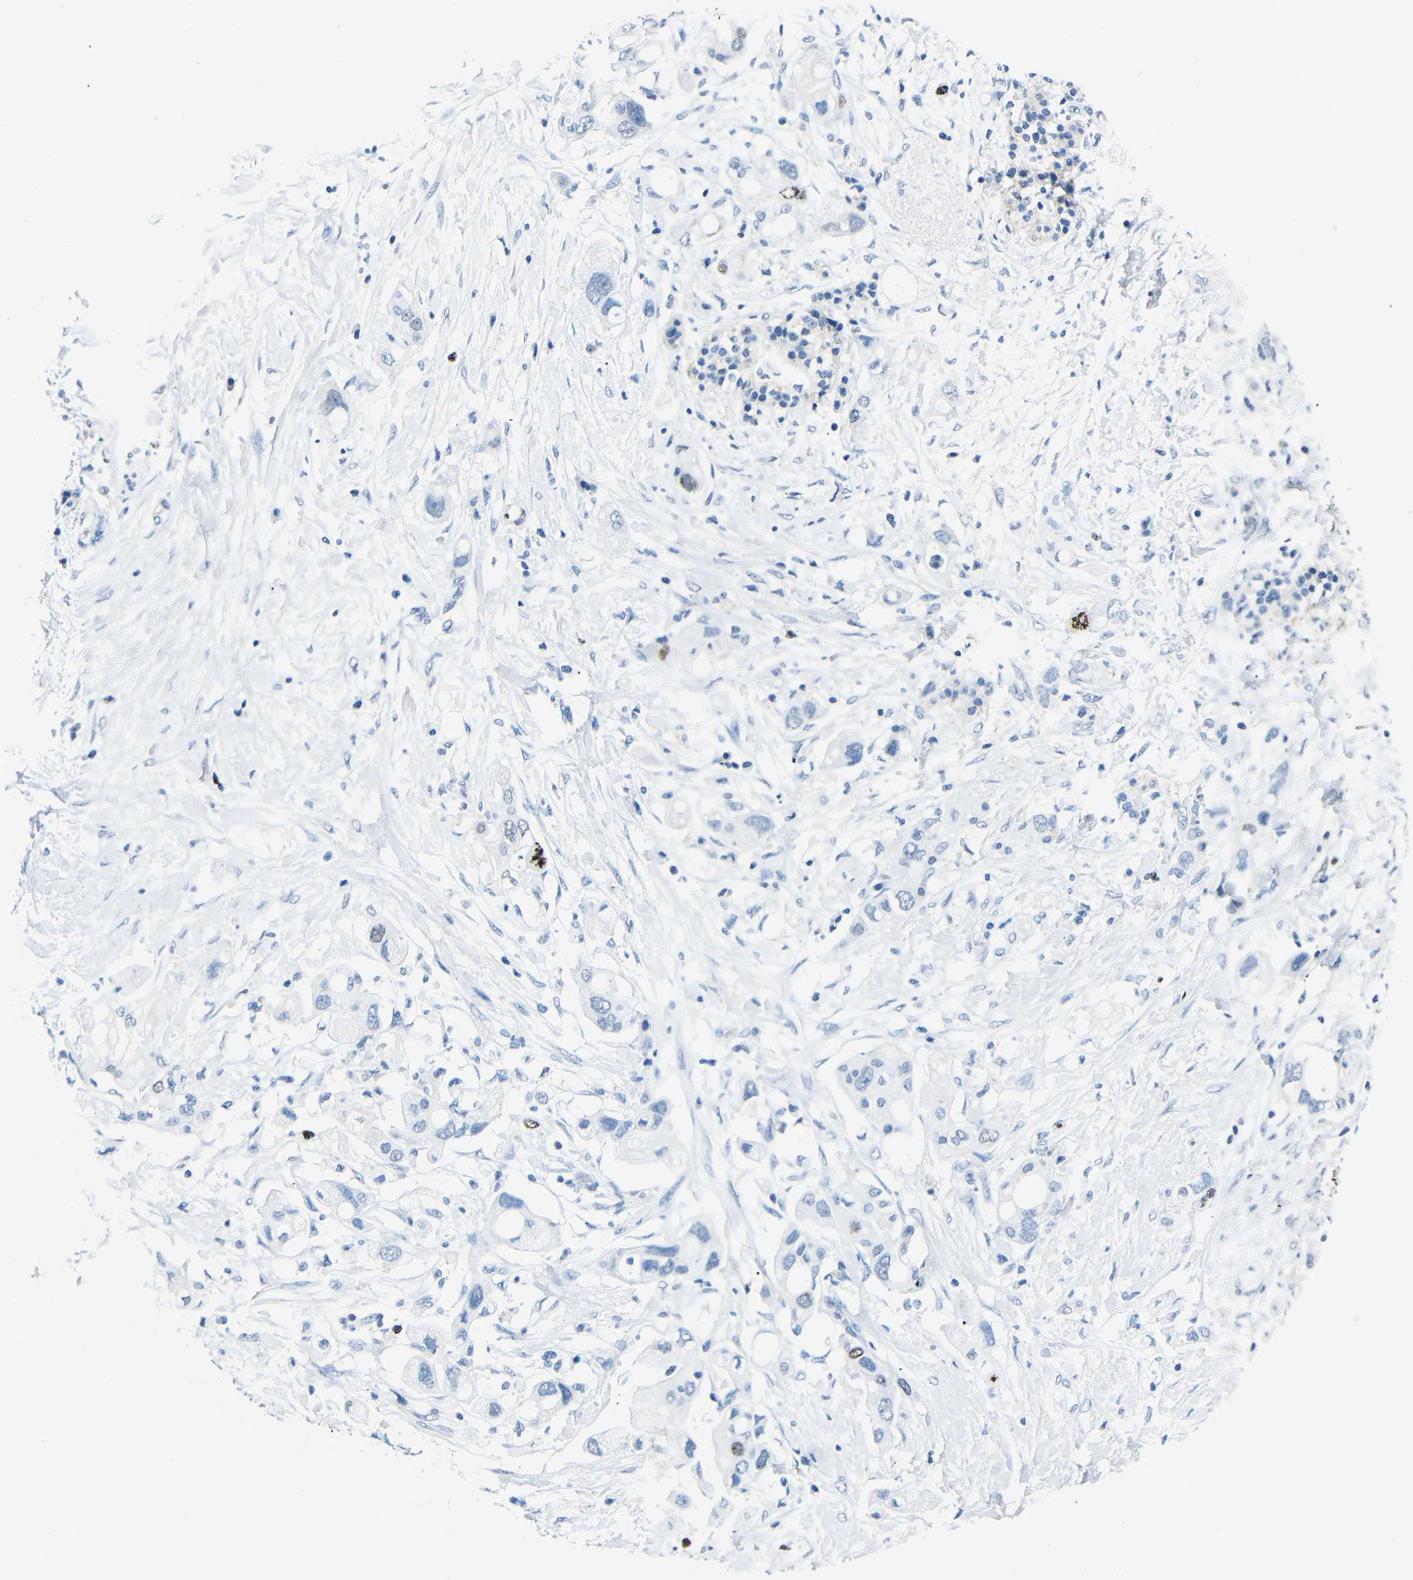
{"staining": {"intensity": "moderate", "quantity": "<25%", "location": "nuclear"}, "tissue": "pancreatic cancer", "cell_type": "Tumor cells", "image_type": "cancer", "snomed": [{"axis": "morphology", "description": "Adenocarcinoma, NOS"}, {"axis": "topography", "description": "Pancreas"}], "caption": "Protein expression analysis of pancreatic cancer (adenocarcinoma) shows moderate nuclear positivity in about <25% of tumor cells. (Stains: DAB (3,3'-diaminobenzidine) in brown, nuclei in blue, Microscopy: brightfield microscopy at high magnification).", "gene": "INCENP", "patient": {"sex": "female", "age": 56}}